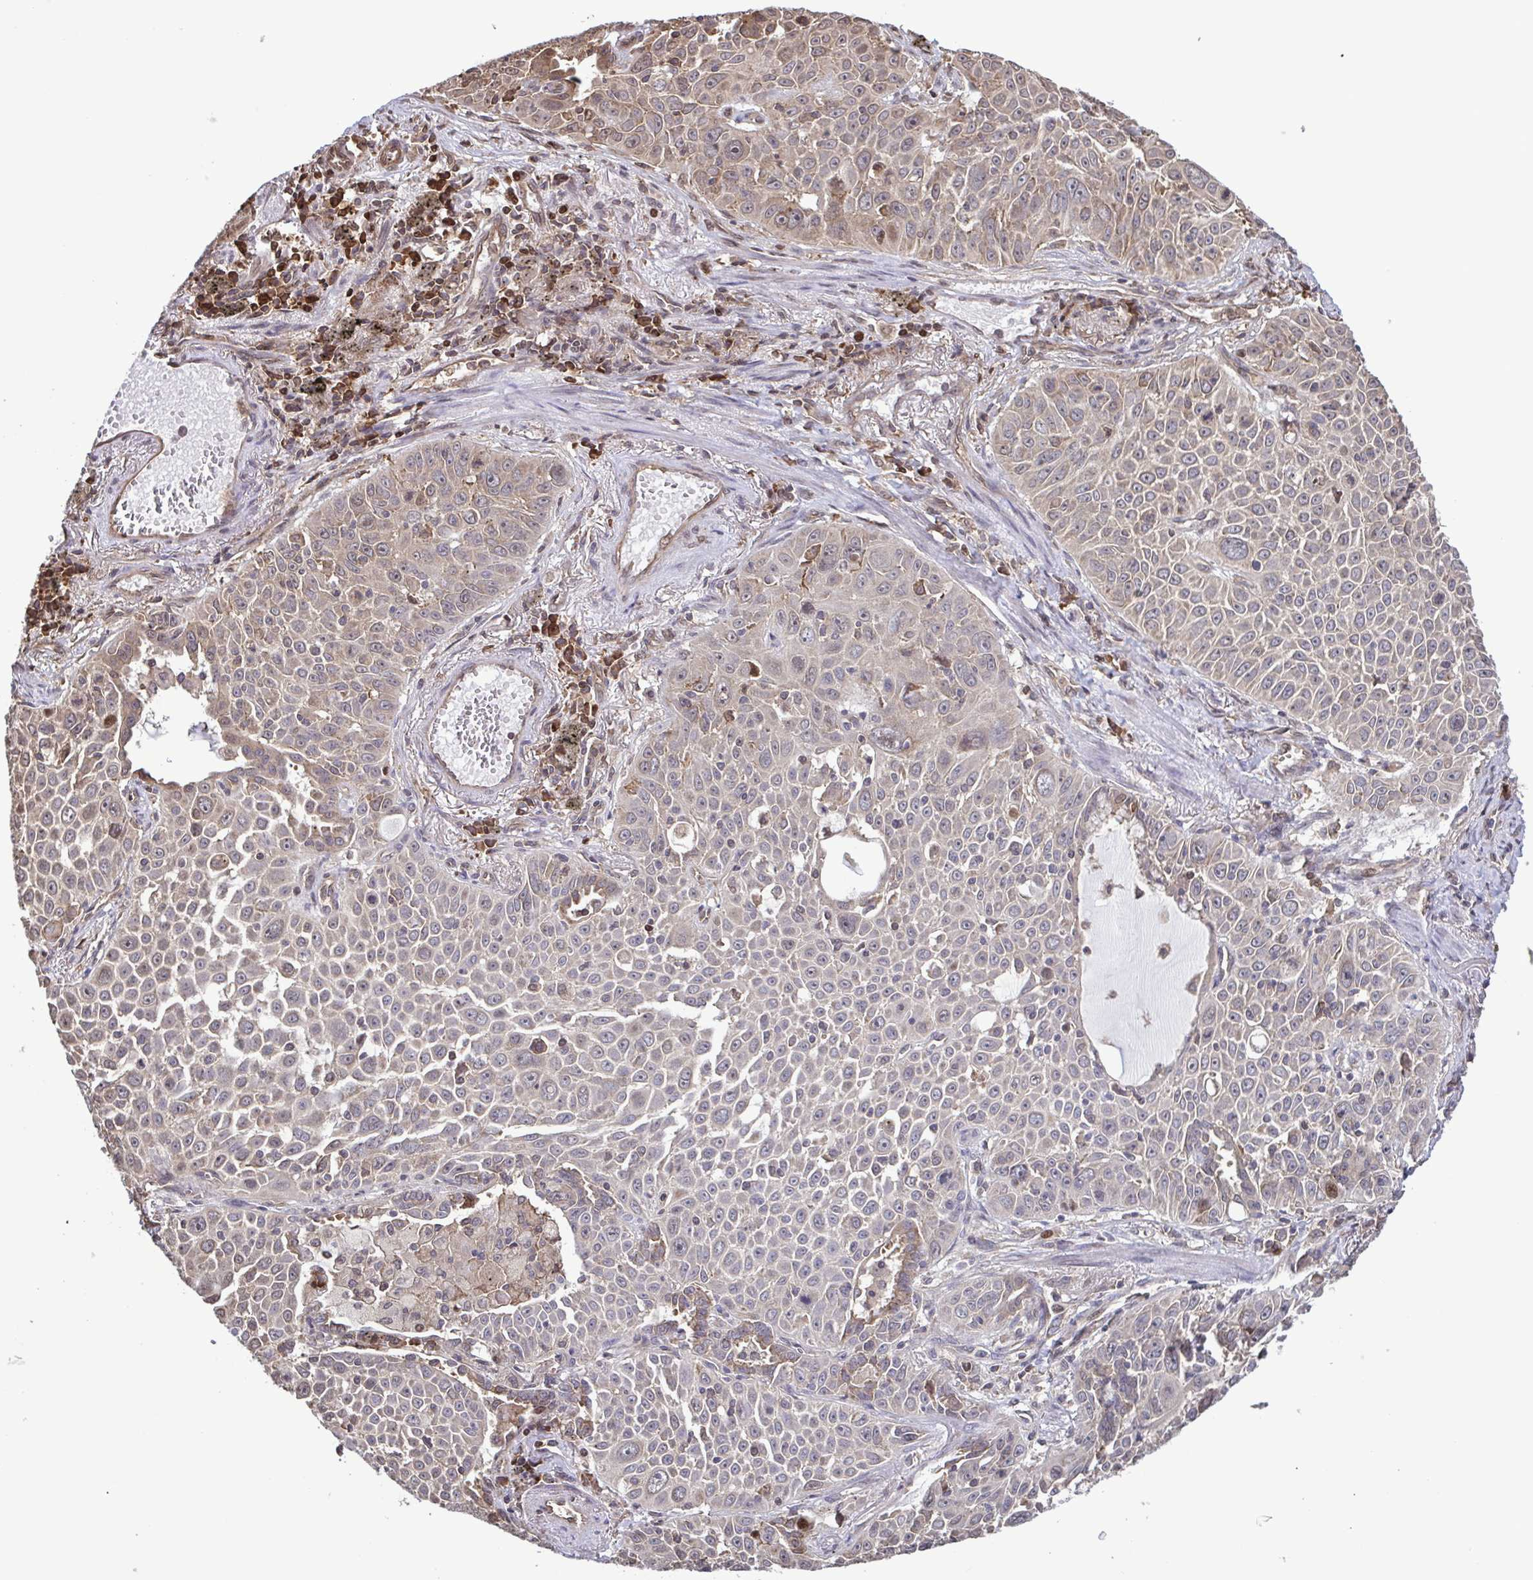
{"staining": {"intensity": "weak", "quantity": "<25%", "location": "cytoplasmic/membranous"}, "tissue": "lung cancer", "cell_type": "Tumor cells", "image_type": "cancer", "snomed": [{"axis": "morphology", "description": "Squamous cell carcinoma, NOS"}, {"axis": "morphology", "description": "Squamous cell carcinoma, metastatic, NOS"}, {"axis": "topography", "description": "Lymph node"}, {"axis": "topography", "description": "Lung"}], "caption": "Tumor cells show no significant expression in lung cancer (metastatic squamous cell carcinoma).", "gene": "SEC63", "patient": {"sex": "female", "age": 62}}